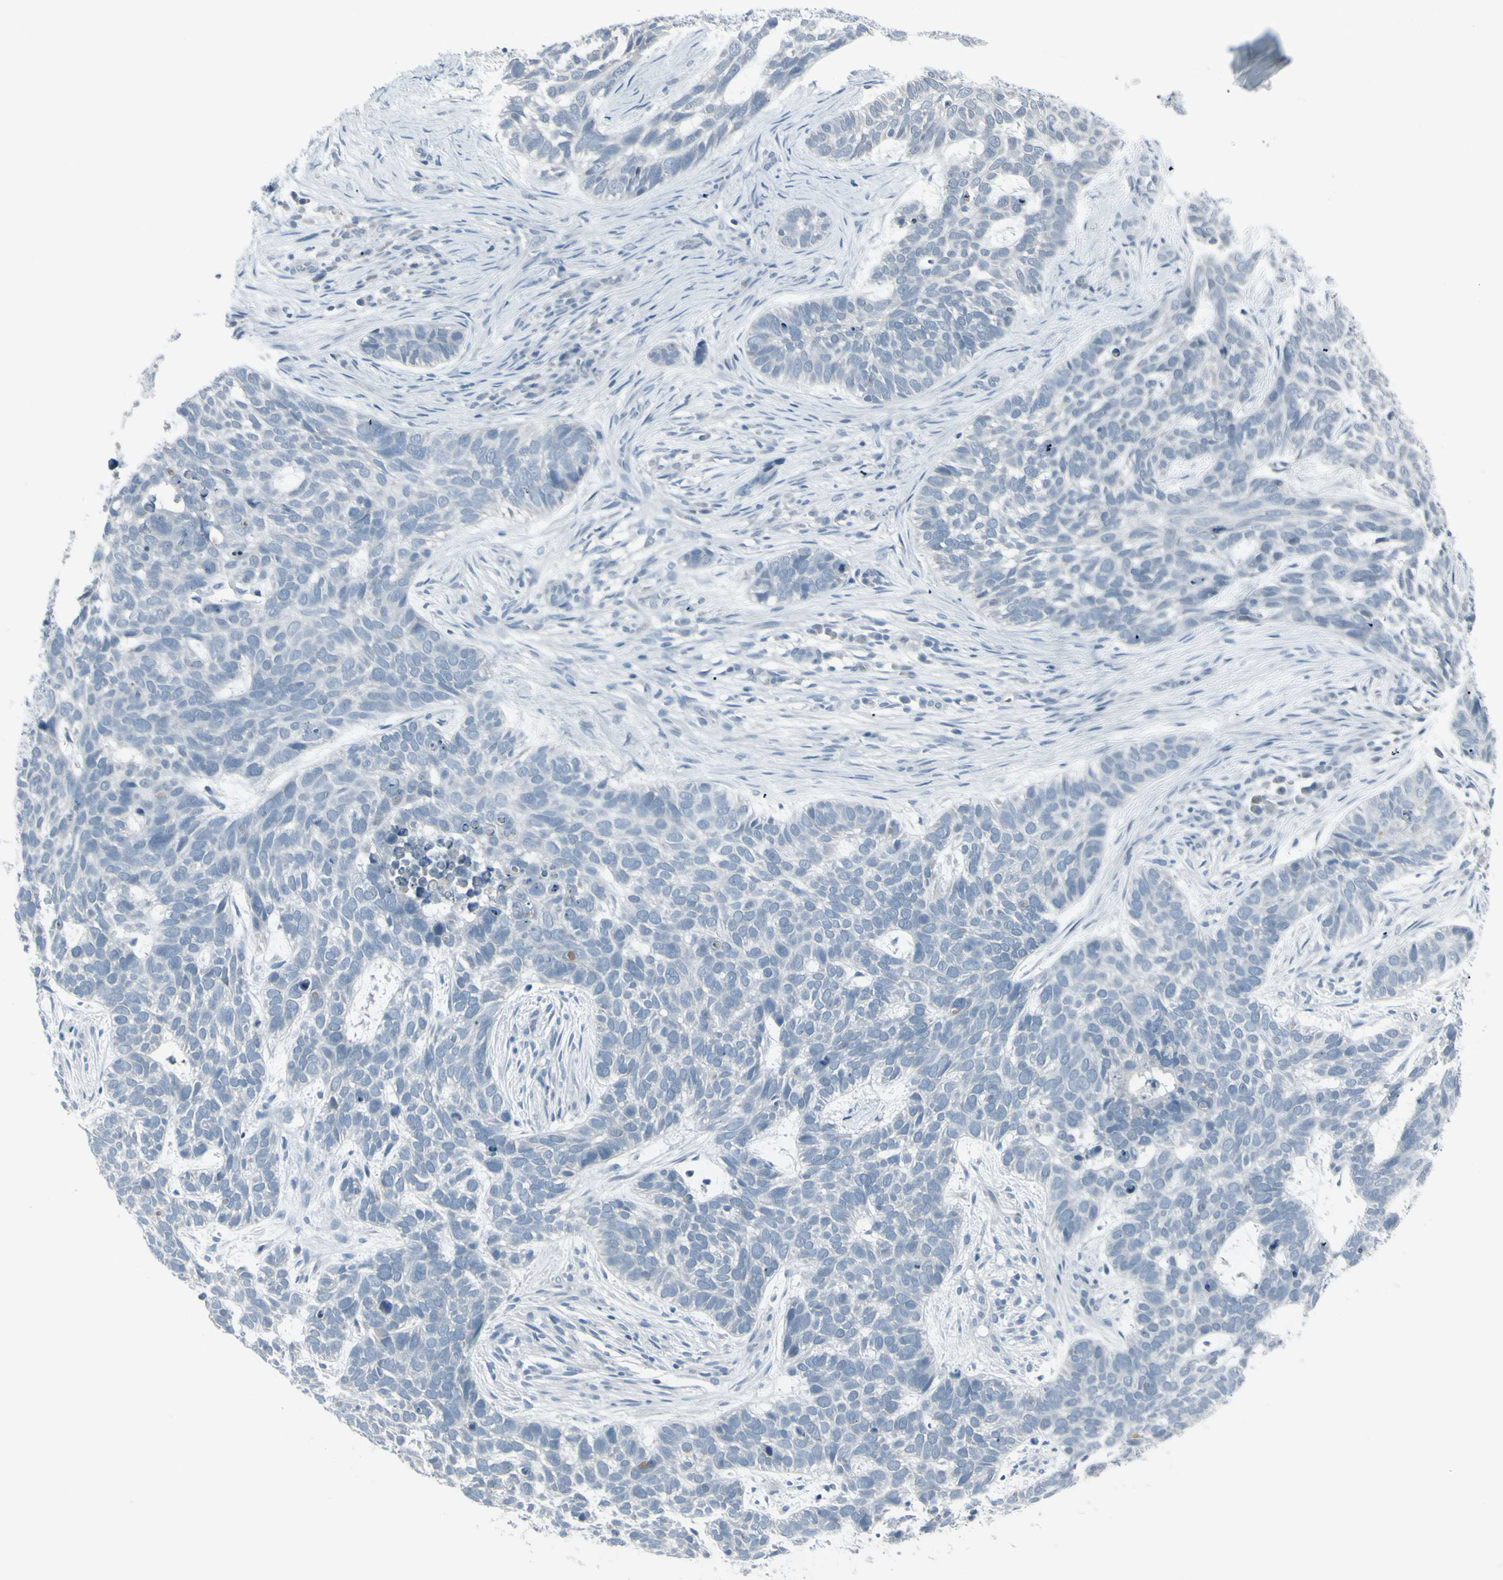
{"staining": {"intensity": "negative", "quantity": "none", "location": "none"}, "tissue": "skin cancer", "cell_type": "Tumor cells", "image_type": "cancer", "snomed": [{"axis": "morphology", "description": "Basal cell carcinoma"}, {"axis": "topography", "description": "Skin"}], "caption": "Tumor cells are negative for protein expression in human basal cell carcinoma (skin).", "gene": "RAB3A", "patient": {"sex": "male", "age": 87}}